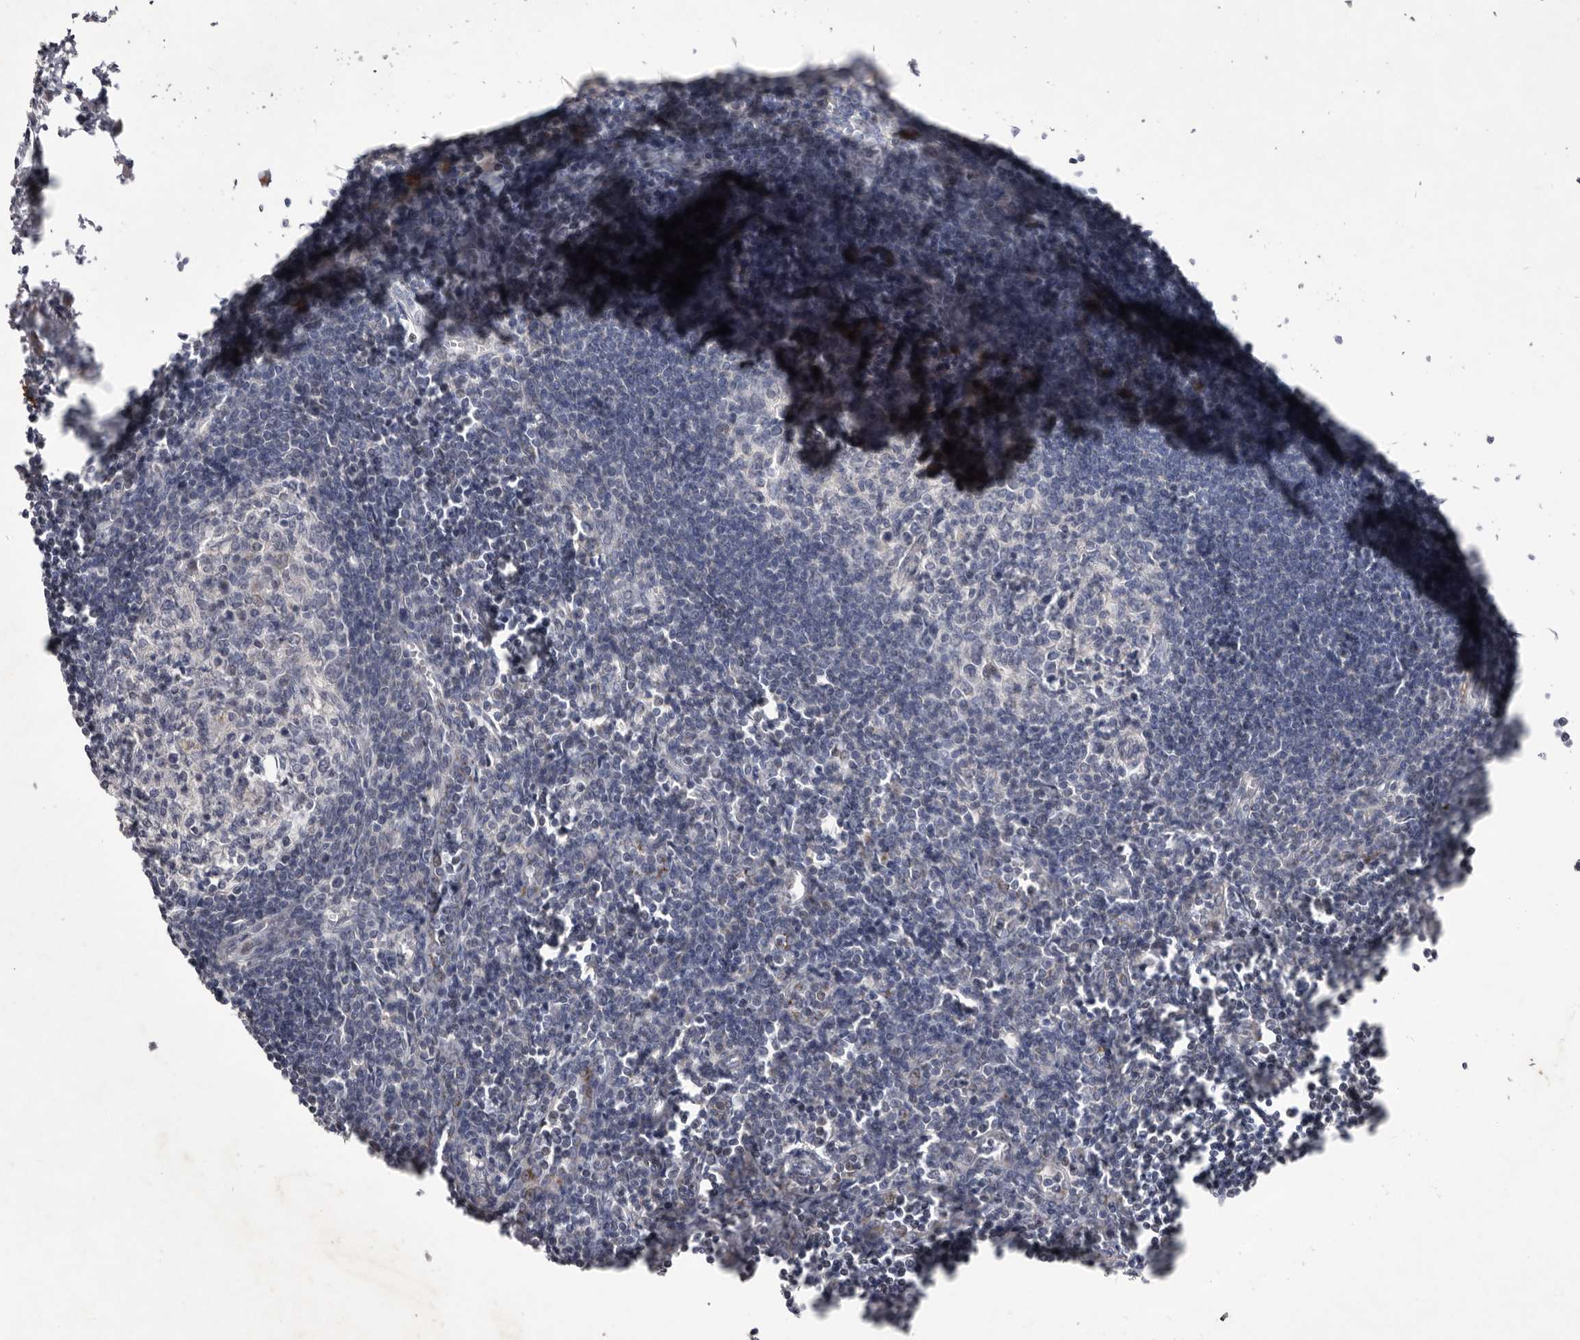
{"staining": {"intensity": "negative", "quantity": "none", "location": "none"}, "tissue": "lymph node", "cell_type": "Germinal center cells", "image_type": "normal", "snomed": [{"axis": "morphology", "description": "Normal tissue, NOS"}, {"axis": "morphology", "description": "Malignant melanoma, Metastatic site"}, {"axis": "topography", "description": "Lymph node"}], "caption": "IHC photomicrograph of normal lymph node: lymph node stained with DAB (3,3'-diaminobenzidine) displays no significant protein staining in germinal center cells.", "gene": "USP24", "patient": {"sex": "male", "age": 41}}